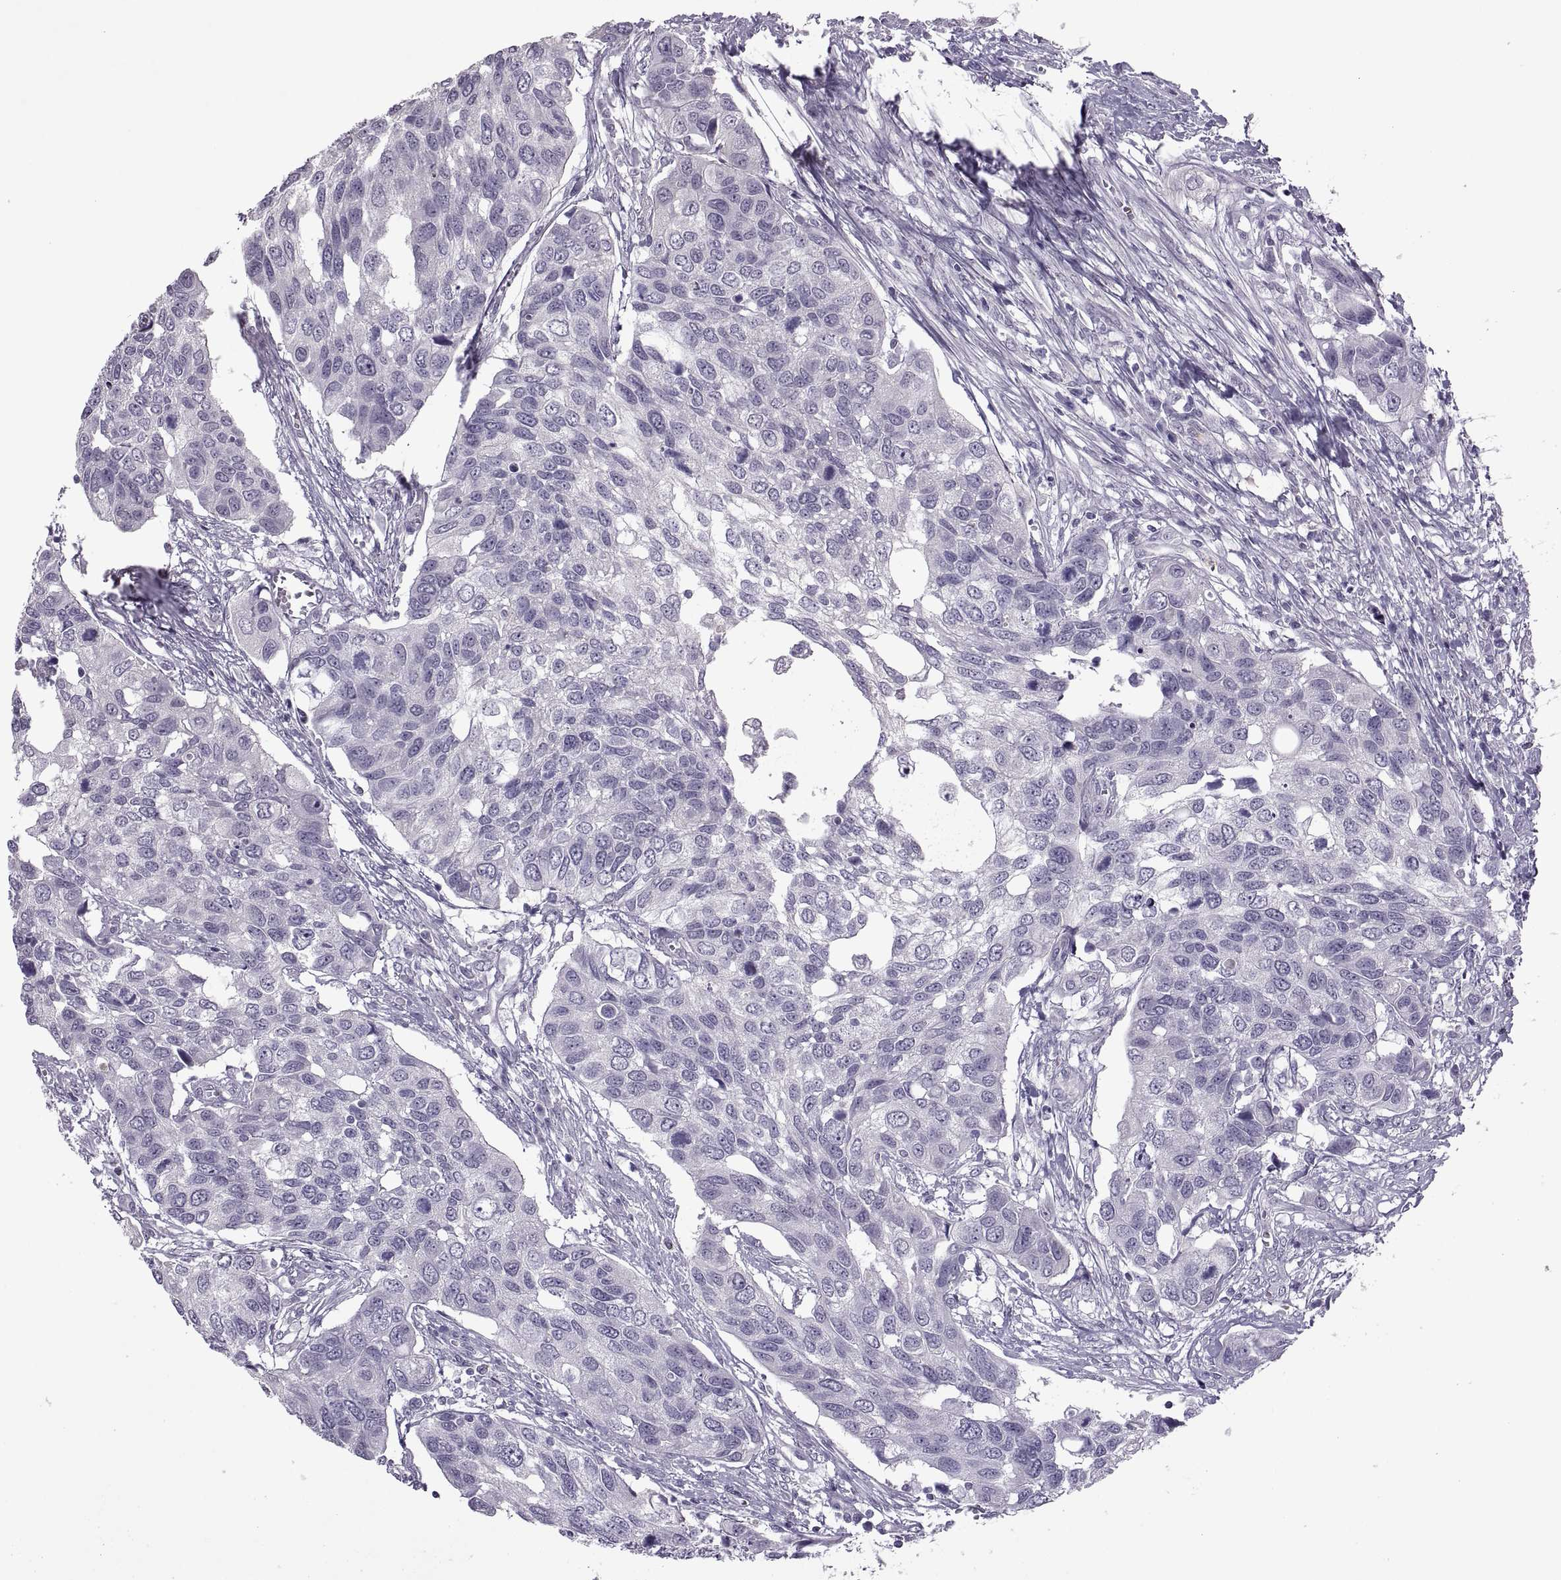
{"staining": {"intensity": "negative", "quantity": "none", "location": "none"}, "tissue": "urothelial cancer", "cell_type": "Tumor cells", "image_type": "cancer", "snomed": [{"axis": "morphology", "description": "Urothelial carcinoma, High grade"}, {"axis": "topography", "description": "Urinary bladder"}], "caption": "Immunohistochemistry (IHC) micrograph of neoplastic tissue: human urothelial carcinoma (high-grade) stained with DAB (3,3'-diaminobenzidine) shows no significant protein expression in tumor cells. (DAB (3,3'-diaminobenzidine) immunohistochemistry (IHC) visualized using brightfield microscopy, high magnification).", "gene": "ODF3", "patient": {"sex": "male", "age": 60}}